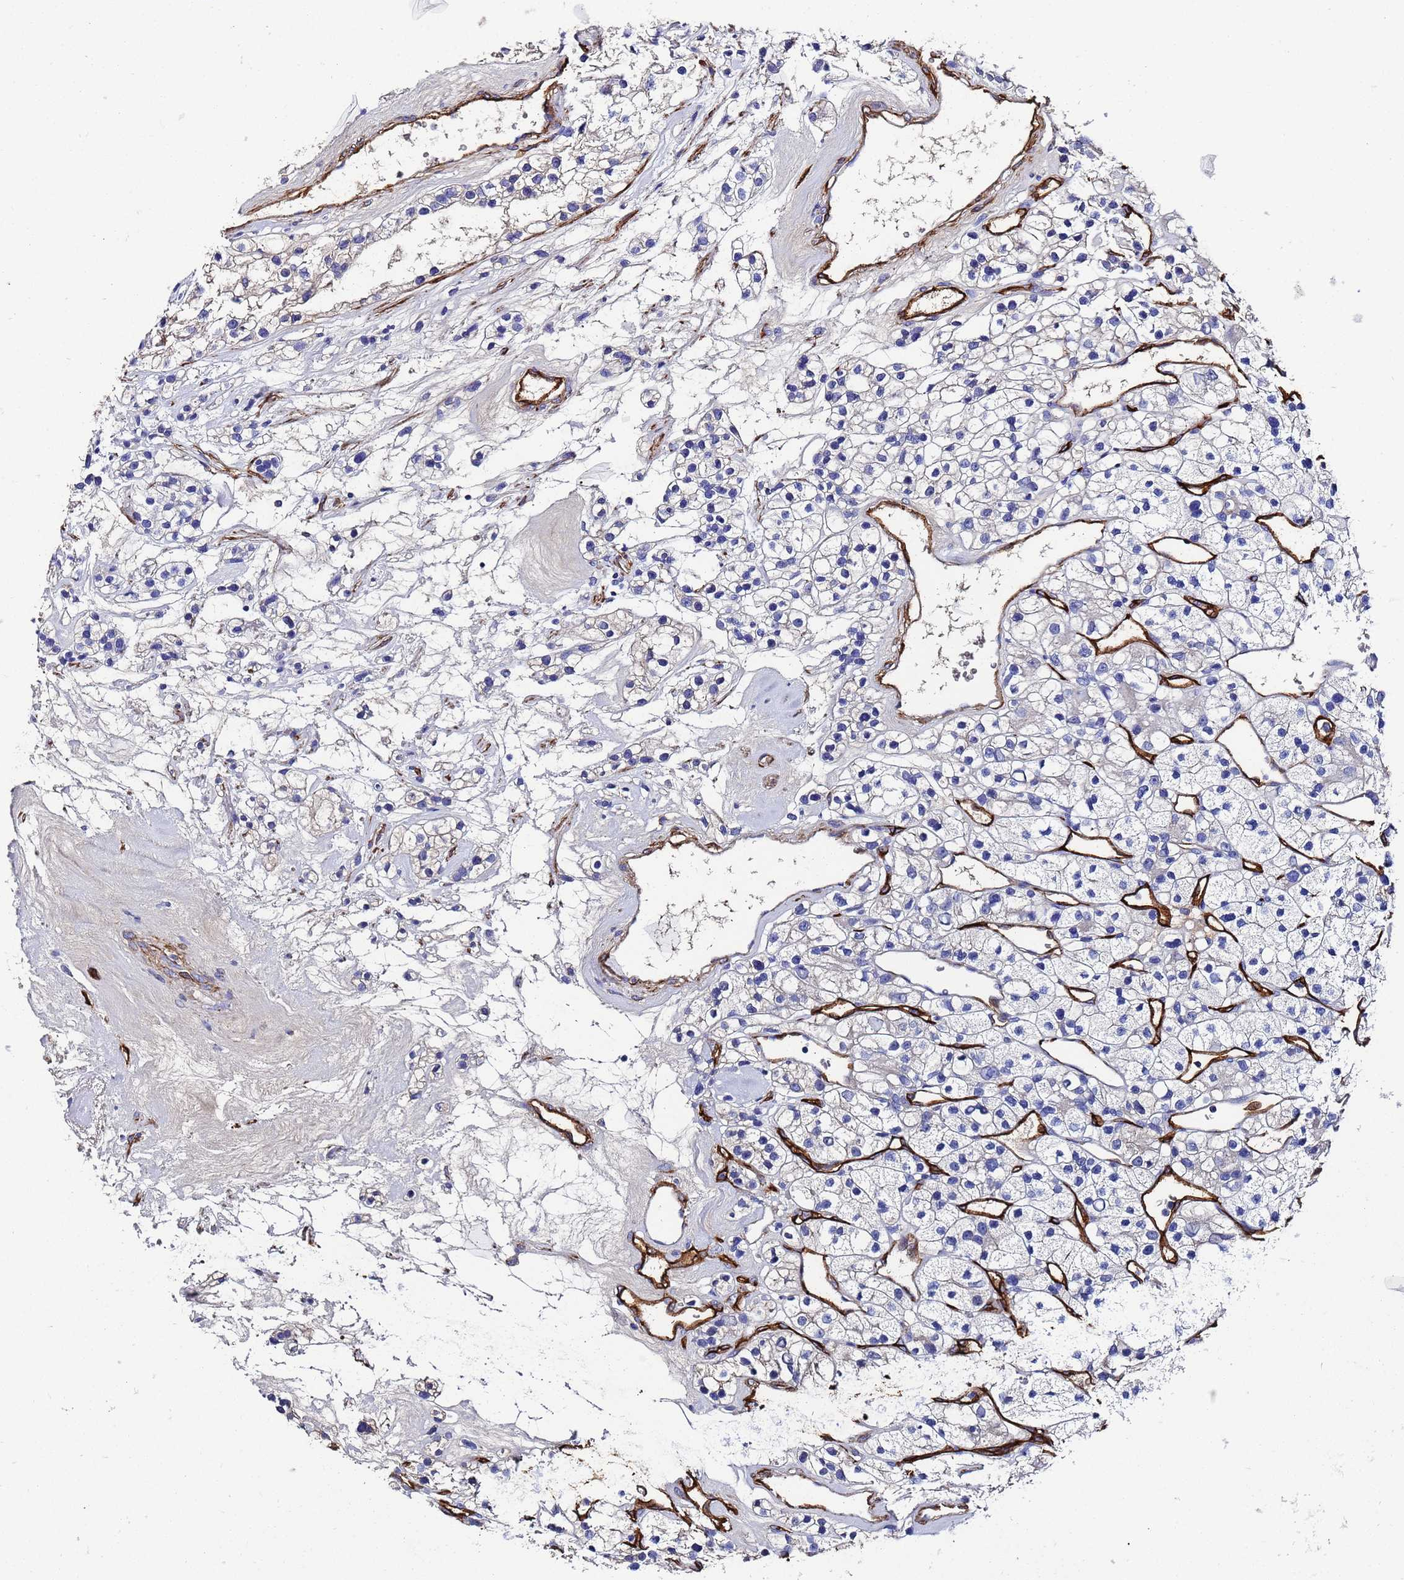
{"staining": {"intensity": "negative", "quantity": "none", "location": "none"}, "tissue": "renal cancer", "cell_type": "Tumor cells", "image_type": "cancer", "snomed": [{"axis": "morphology", "description": "Adenocarcinoma, NOS"}, {"axis": "topography", "description": "Kidney"}], "caption": "Protein analysis of renal adenocarcinoma shows no significant positivity in tumor cells.", "gene": "ADIPOQ", "patient": {"sex": "female", "age": 57}}